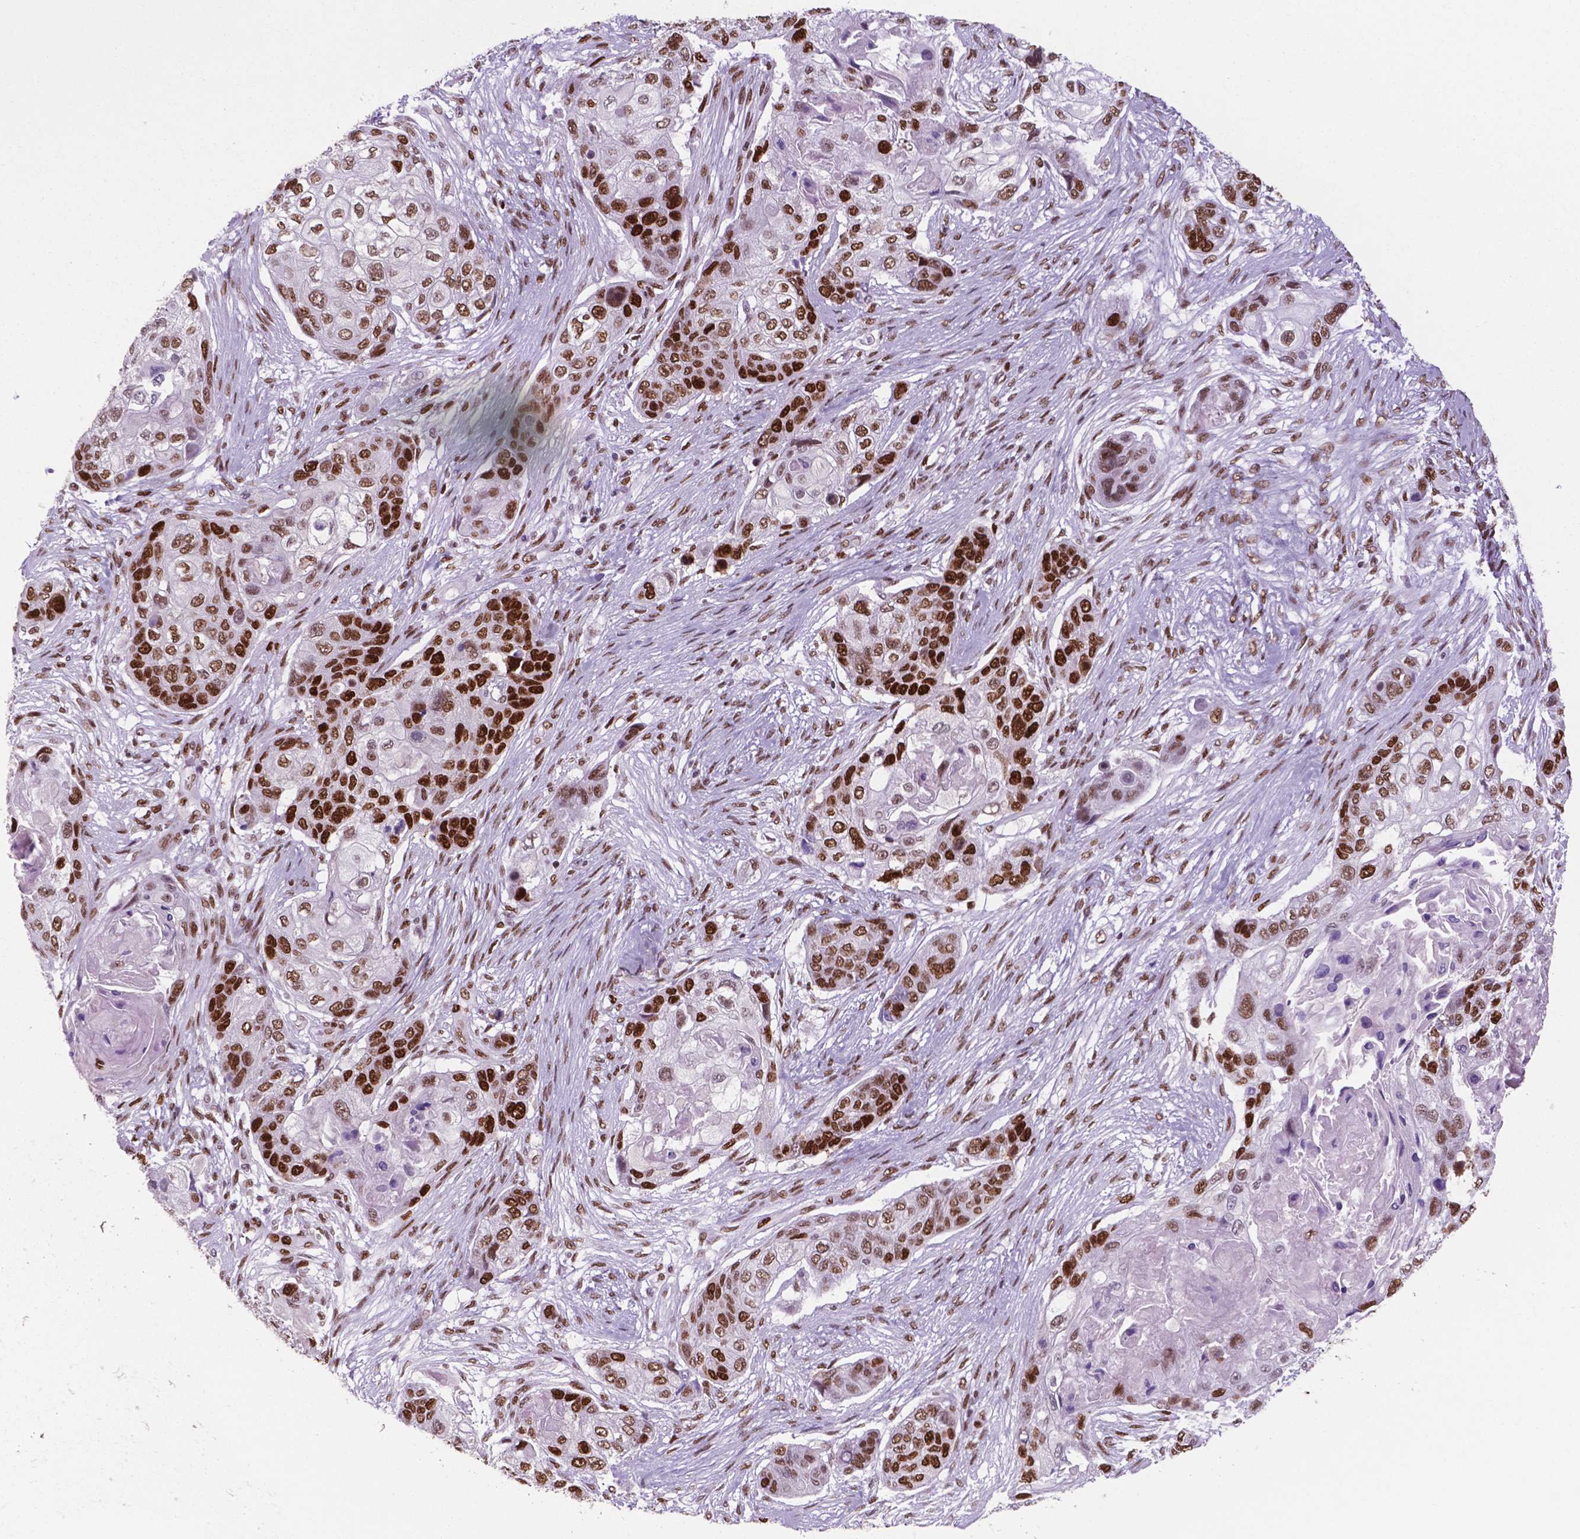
{"staining": {"intensity": "strong", "quantity": ">75%", "location": "nuclear"}, "tissue": "lung cancer", "cell_type": "Tumor cells", "image_type": "cancer", "snomed": [{"axis": "morphology", "description": "Squamous cell carcinoma, NOS"}, {"axis": "topography", "description": "Lung"}], "caption": "Strong nuclear expression for a protein is seen in about >75% of tumor cells of lung cancer (squamous cell carcinoma) using immunohistochemistry (IHC).", "gene": "MSH6", "patient": {"sex": "male", "age": 69}}